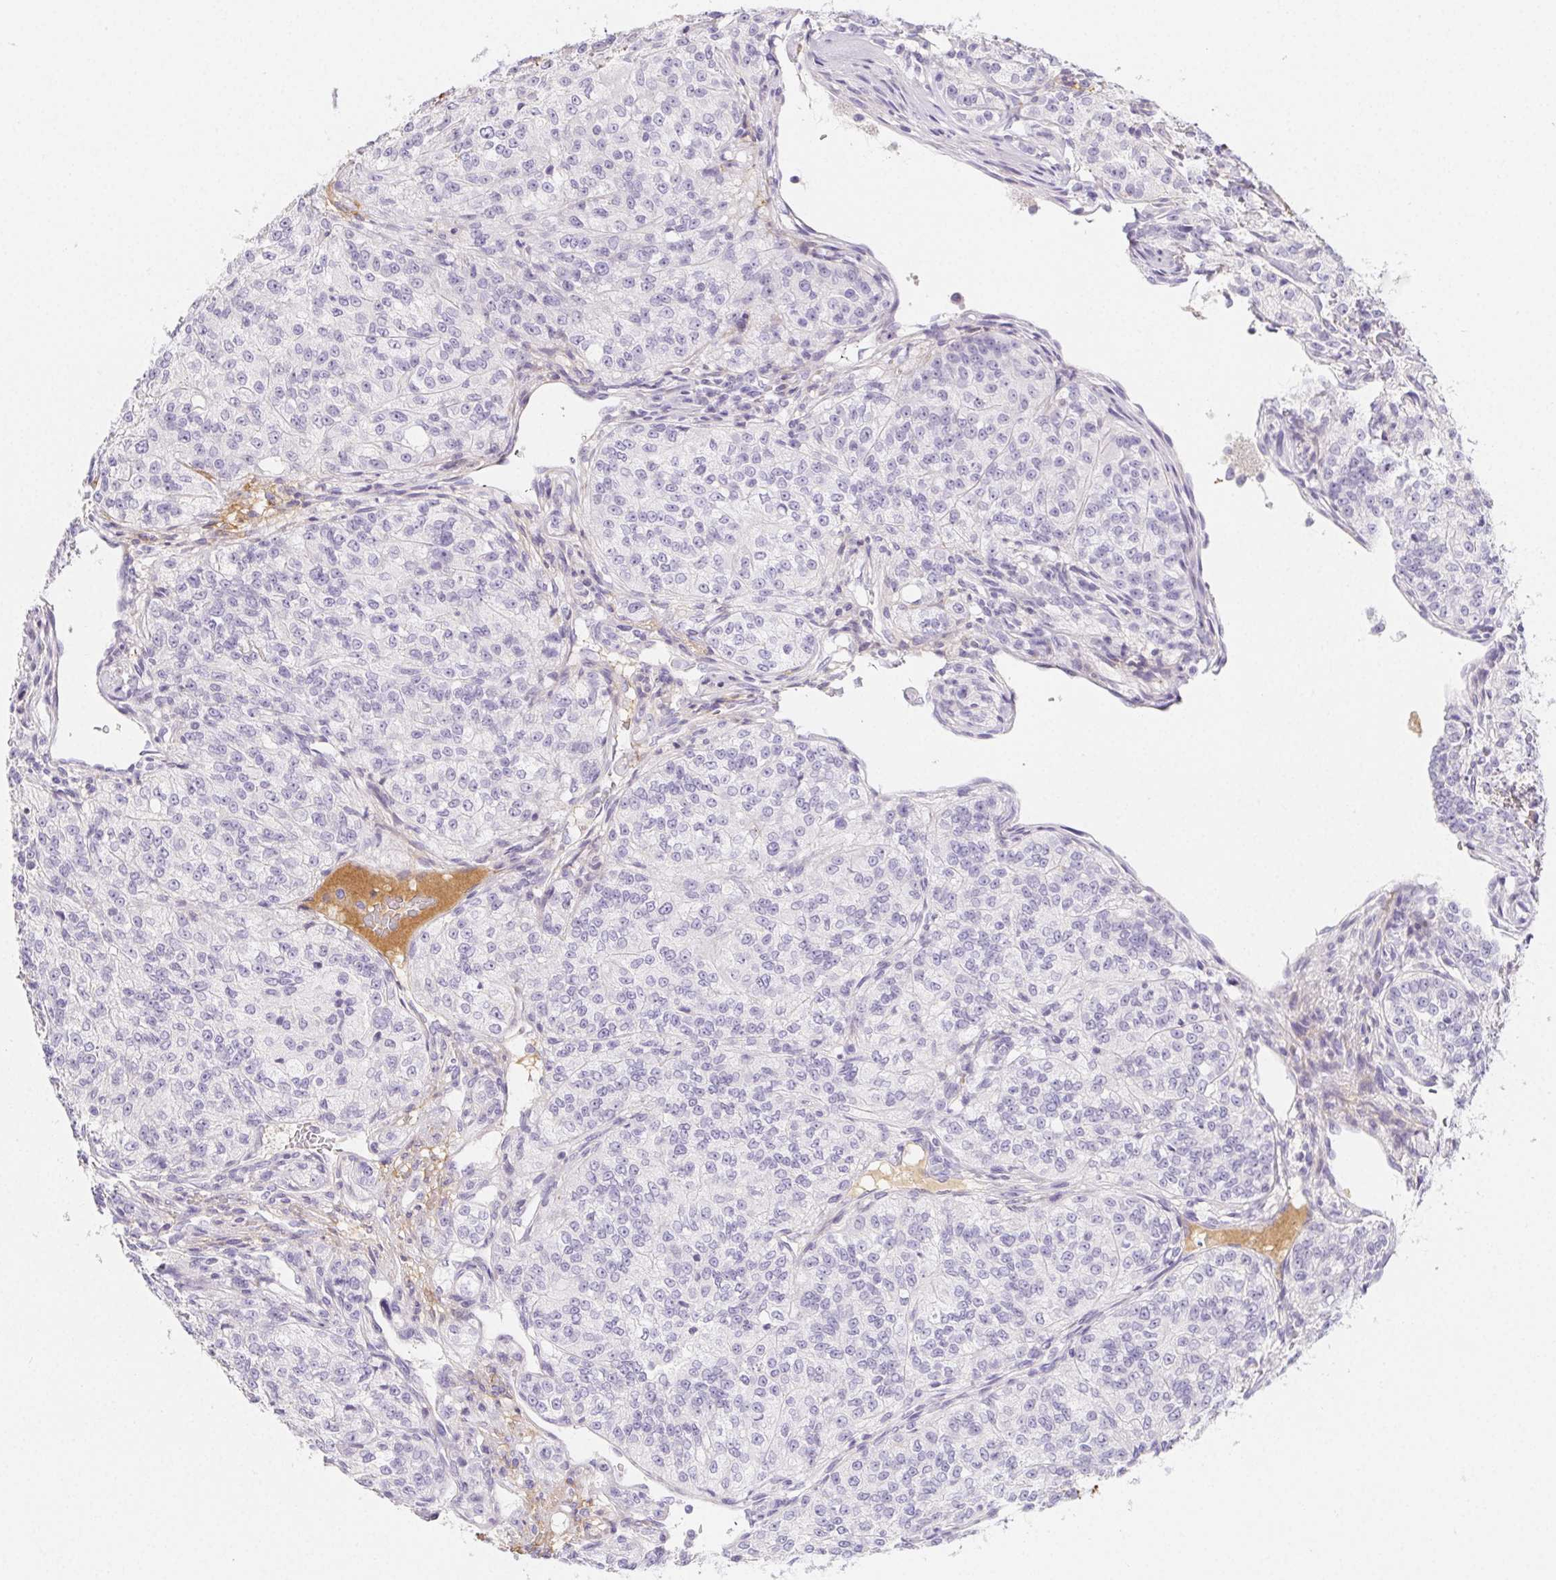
{"staining": {"intensity": "negative", "quantity": "none", "location": "none"}, "tissue": "renal cancer", "cell_type": "Tumor cells", "image_type": "cancer", "snomed": [{"axis": "morphology", "description": "Adenocarcinoma, NOS"}, {"axis": "topography", "description": "Kidney"}], "caption": "Tumor cells are negative for brown protein staining in renal cancer.", "gene": "ITIH2", "patient": {"sex": "female", "age": 63}}